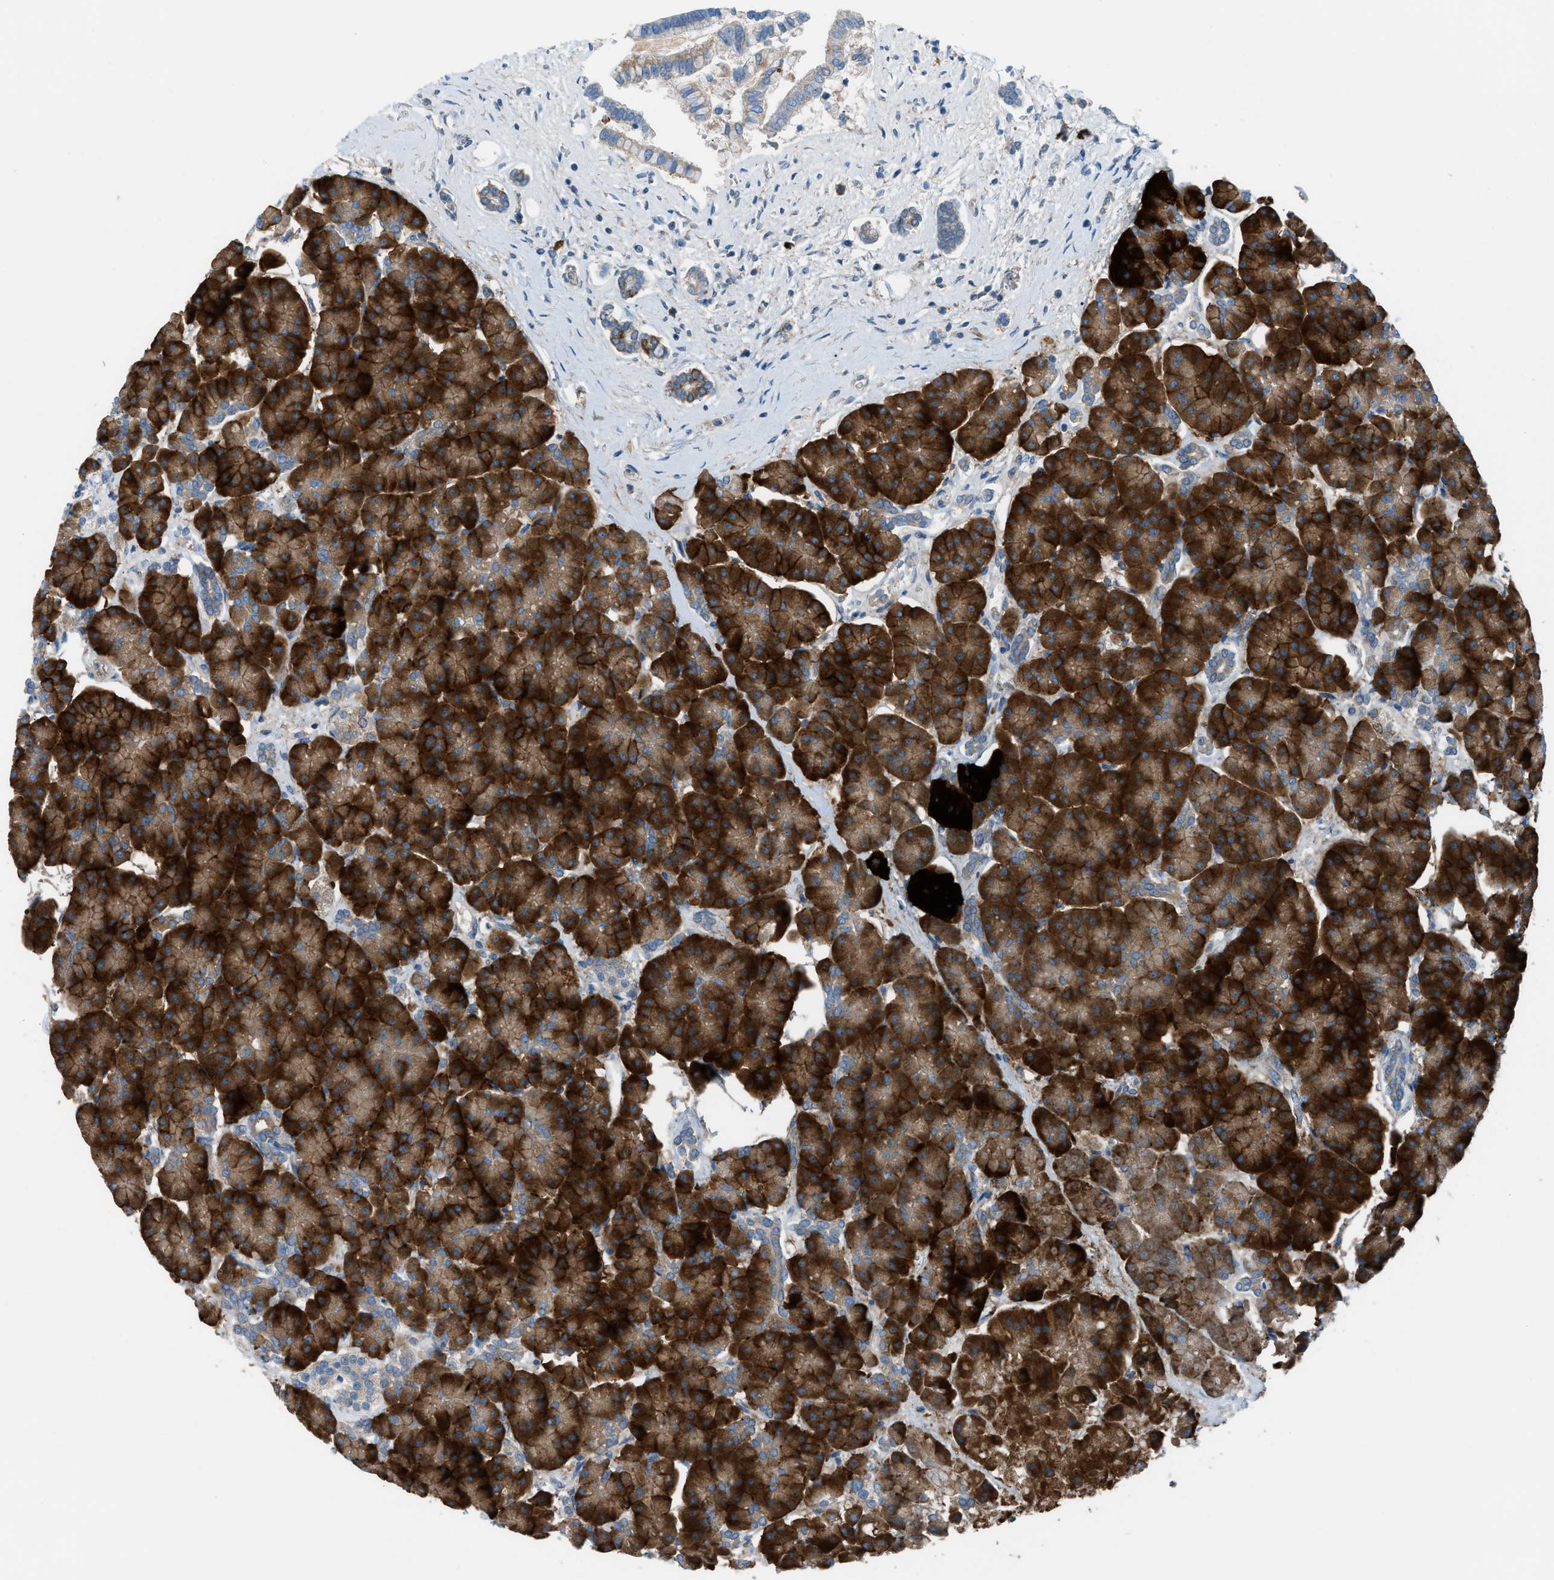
{"staining": {"intensity": "strong", "quantity": ">75%", "location": "cytoplasmic/membranous"}, "tissue": "pancreas", "cell_type": "Exocrine glandular cells", "image_type": "normal", "snomed": [{"axis": "morphology", "description": "Normal tissue, NOS"}, {"axis": "topography", "description": "Pancreas"}], "caption": "Pancreas stained with immunohistochemistry (IHC) exhibits strong cytoplasmic/membranous expression in approximately >75% of exocrine glandular cells.", "gene": "HEG1", "patient": {"sex": "female", "age": 70}}